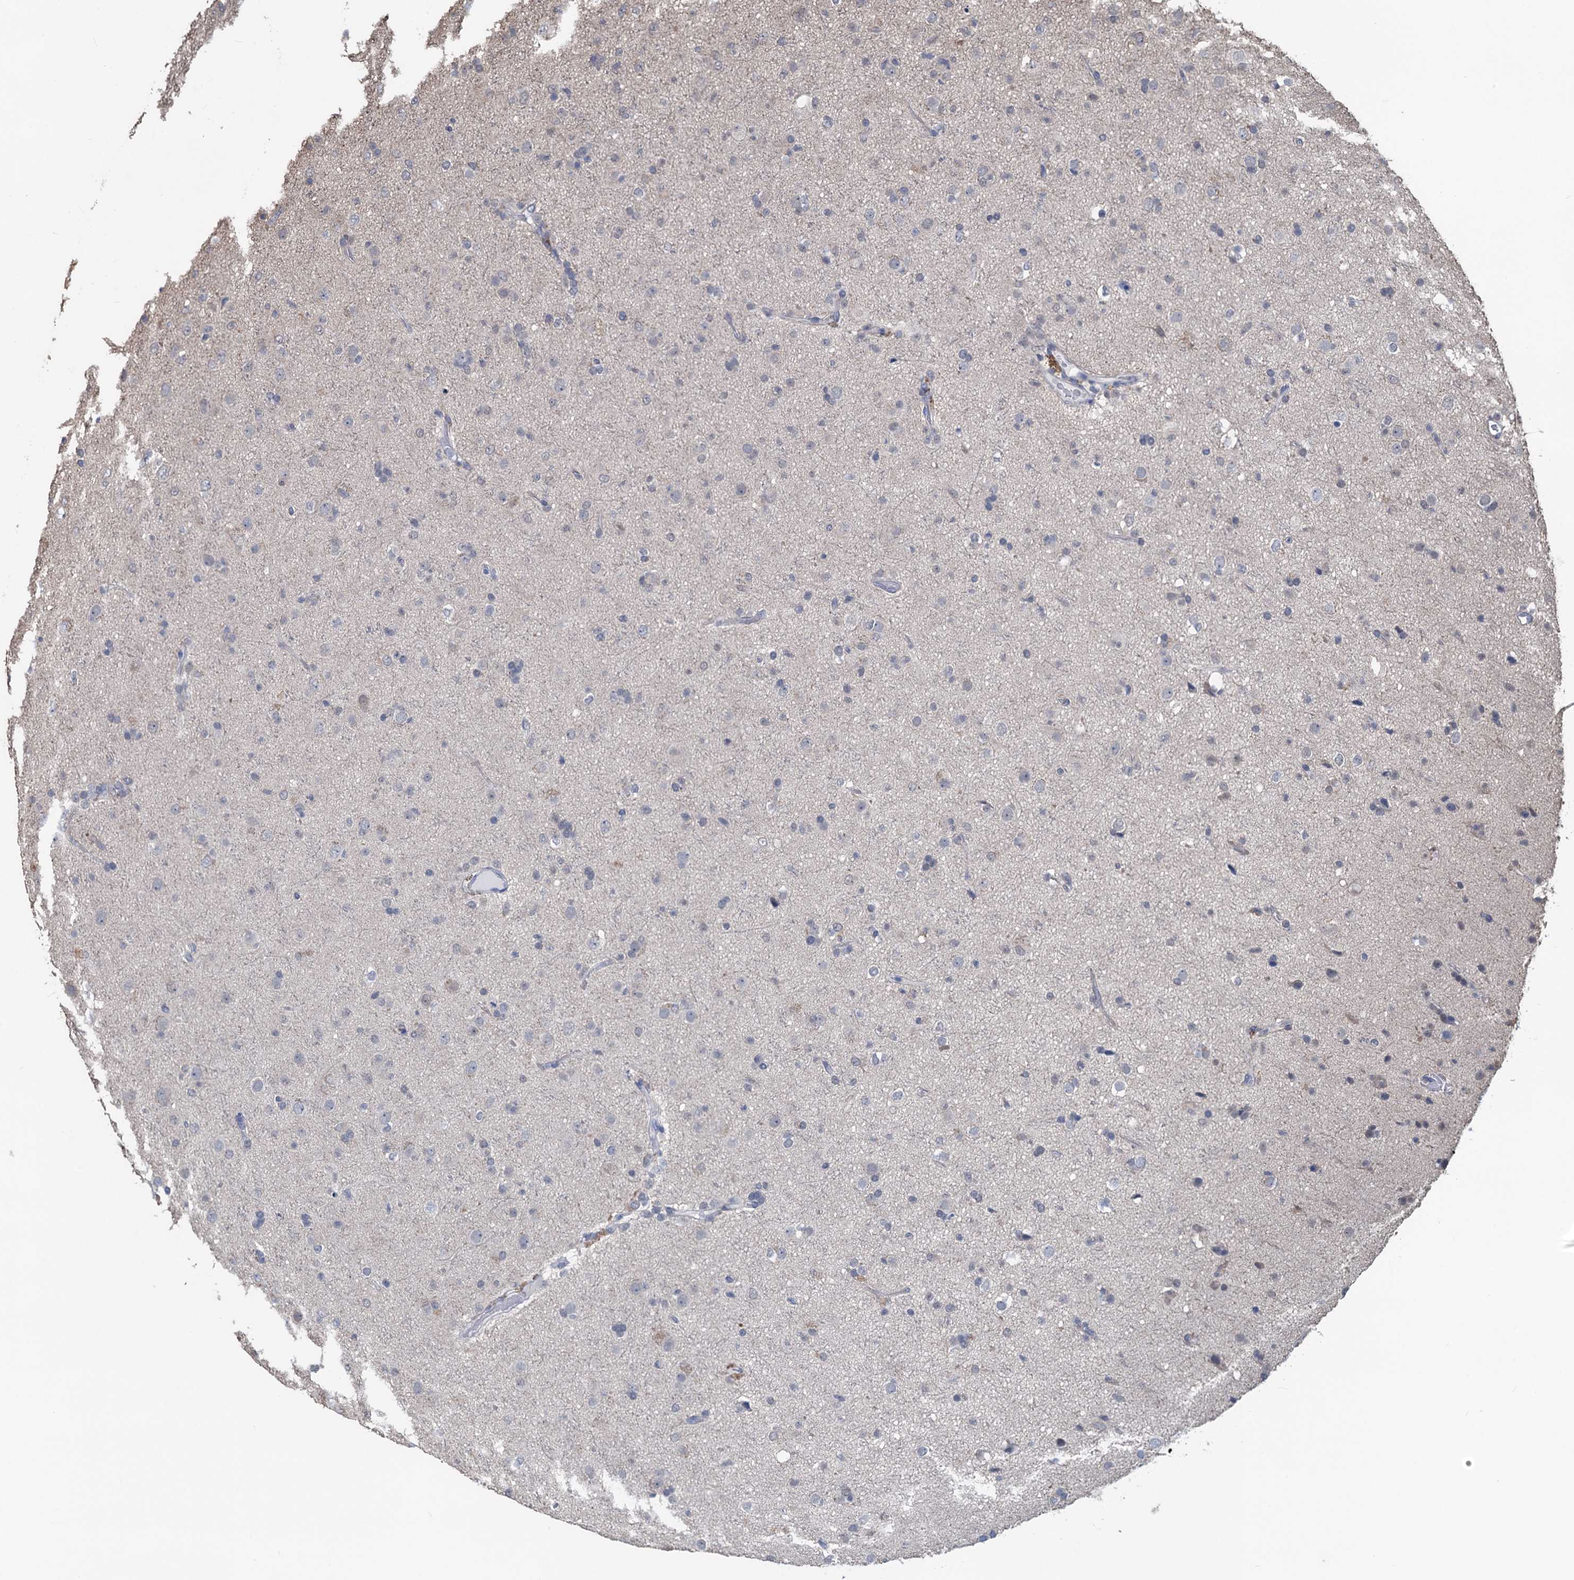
{"staining": {"intensity": "negative", "quantity": "none", "location": "none"}, "tissue": "glioma", "cell_type": "Tumor cells", "image_type": "cancer", "snomed": [{"axis": "morphology", "description": "Glioma, malignant, Low grade"}, {"axis": "topography", "description": "Brain"}], "caption": "Immunohistochemistry histopathology image of neoplastic tissue: glioma stained with DAB demonstrates no significant protein expression in tumor cells. The staining is performed using DAB brown chromogen with nuclei counter-stained in using hematoxylin.", "gene": "RTKN2", "patient": {"sex": "male", "age": 65}}